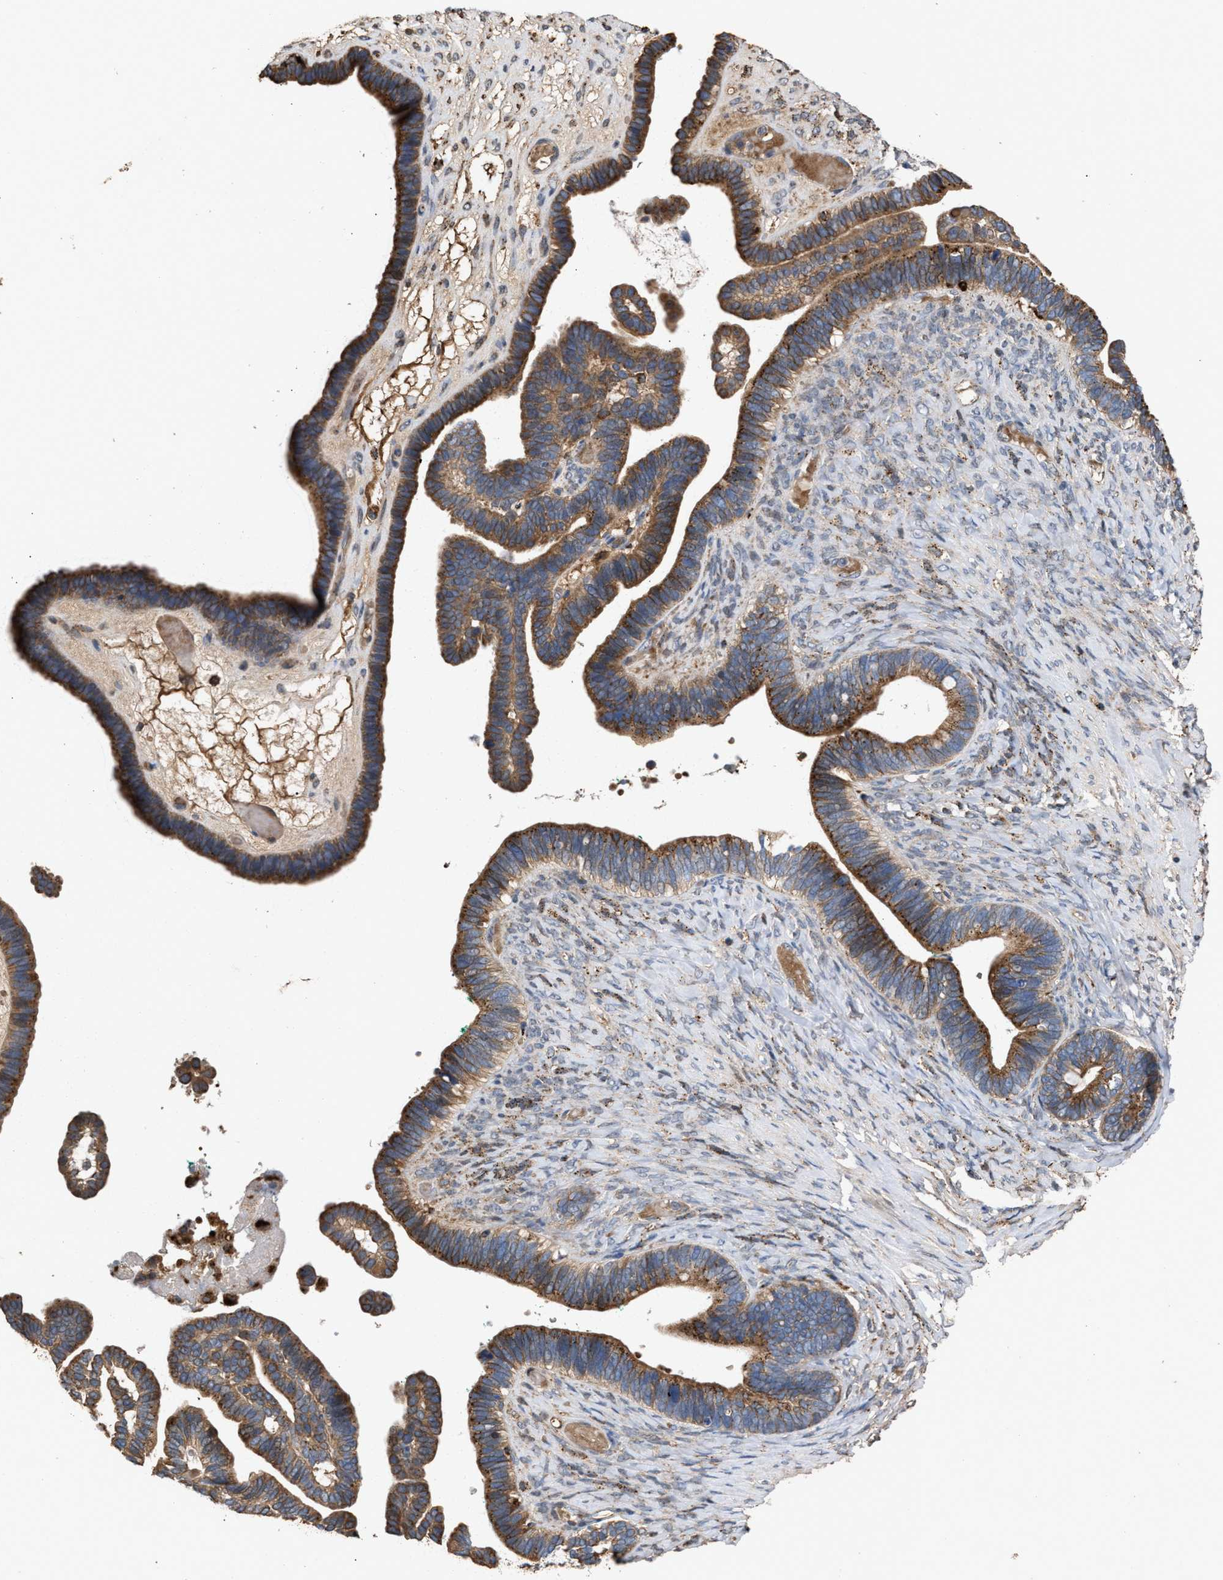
{"staining": {"intensity": "moderate", "quantity": ">75%", "location": "cytoplasmic/membranous"}, "tissue": "ovarian cancer", "cell_type": "Tumor cells", "image_type": "cancer", "snomed": [{"axis": "morphology", "description": "Cystadenocarcinoma, serous, NOS"}, {"axis": "topography", "description": "Ovary"}], "caption": "Brown immunohistochemical staining in human serous cystadenocarcinoma (ovarian) exhibits moderate cytoplasmic/membranous expression in approximately >75% of tumor cells.", "gene": "ELMO3", "patient": {"sex": "female", "age": 56}}